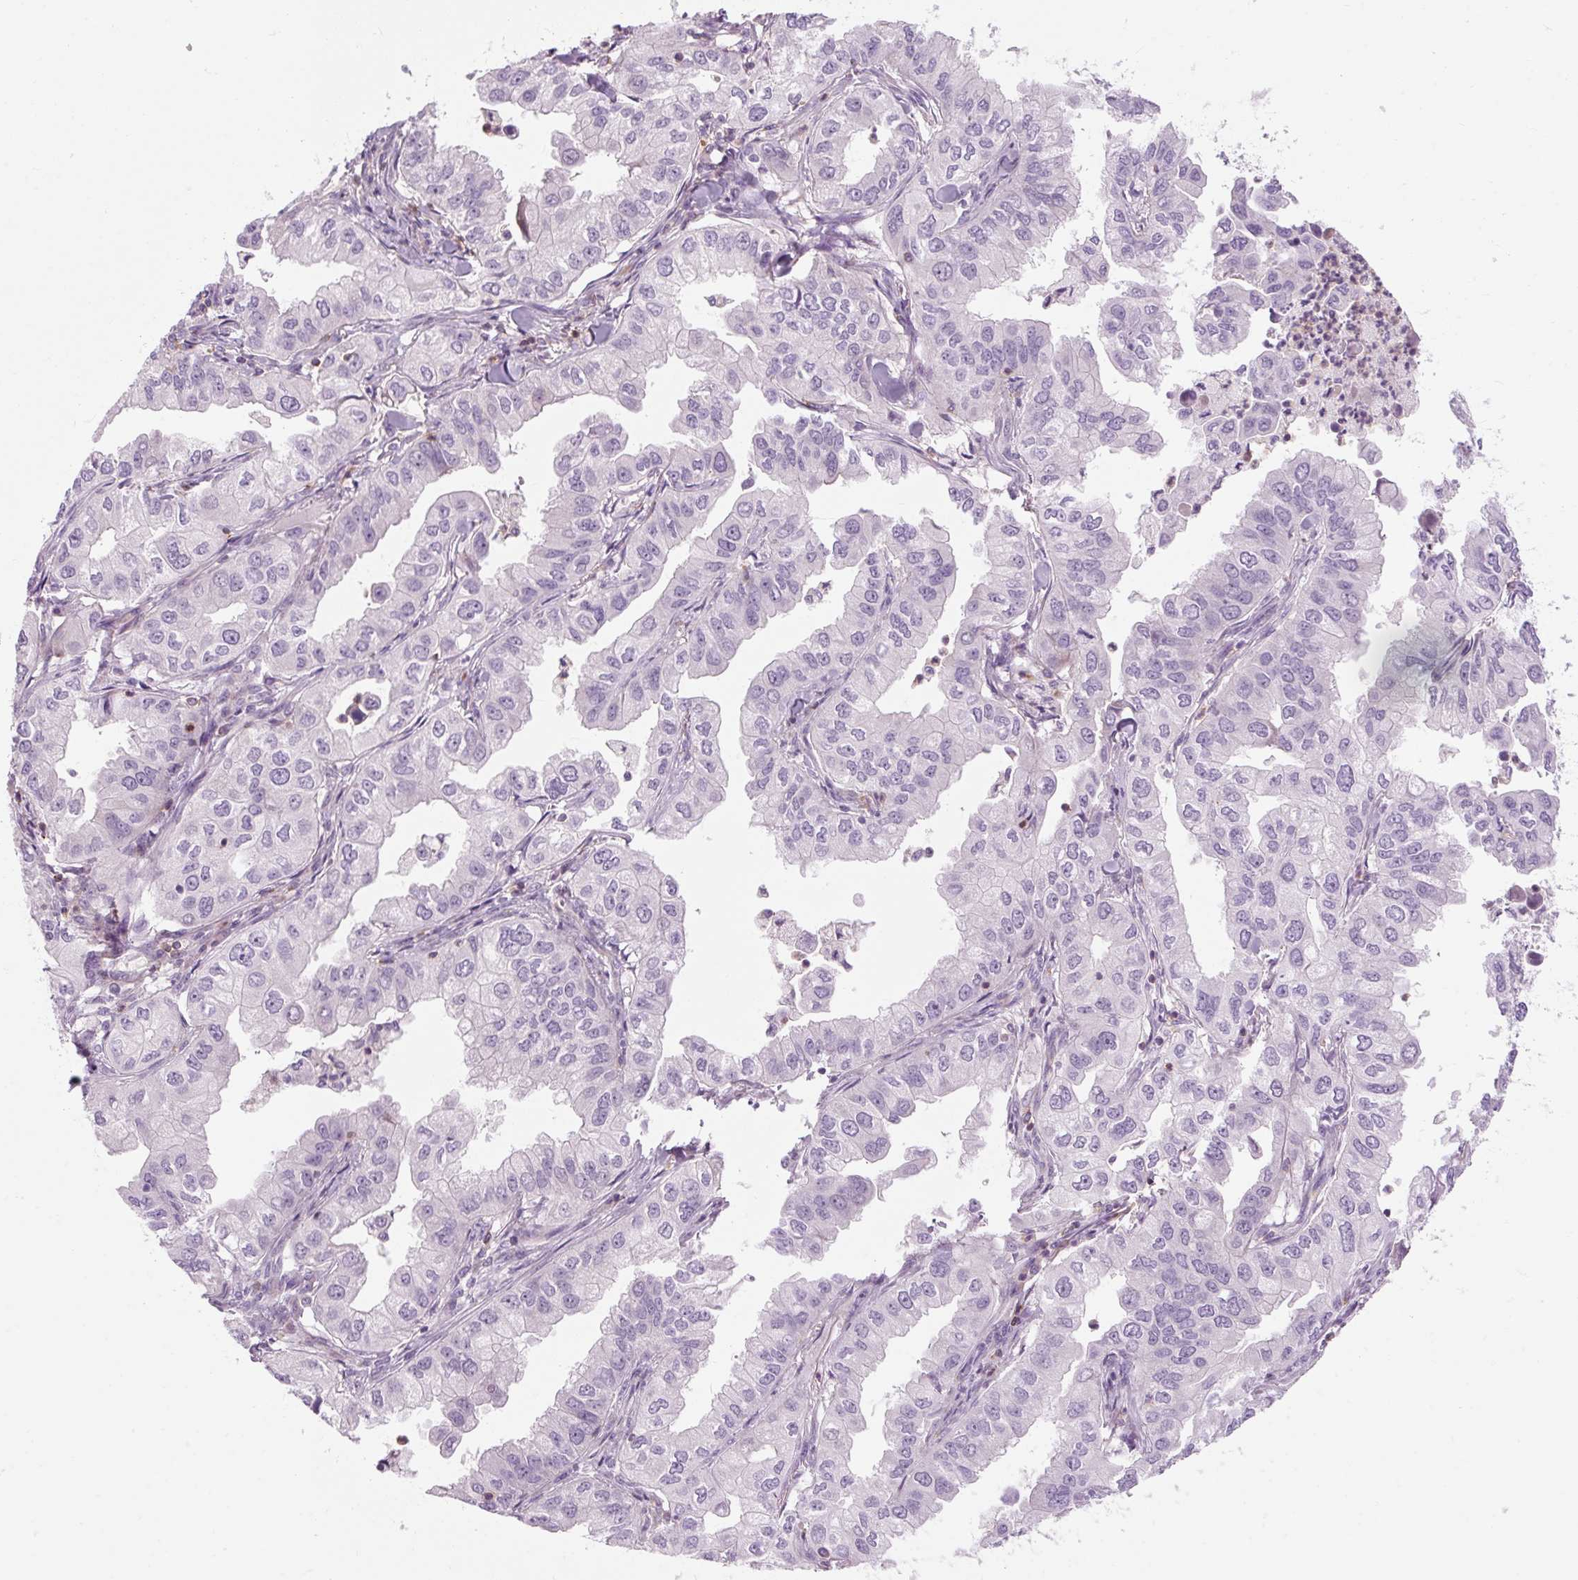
{"staining": {"intensity": "negative", "quantity": "none", "location": "none"}, "tissue": "lung cancer", "cell_type": "Tumor cells", "image_type": "cancer", "snomed": [{"axis": "morphology", "description": "Adenocarcinoma, NOS"}, {"axis": "topography", "description": "Lung"}], "caption": "Human lung adenocarcinoma stained for a protein using IHC shows no staining in tumor cells.", "gene": "TIGD2", "patient": {"sex": "male", "age": 48}}